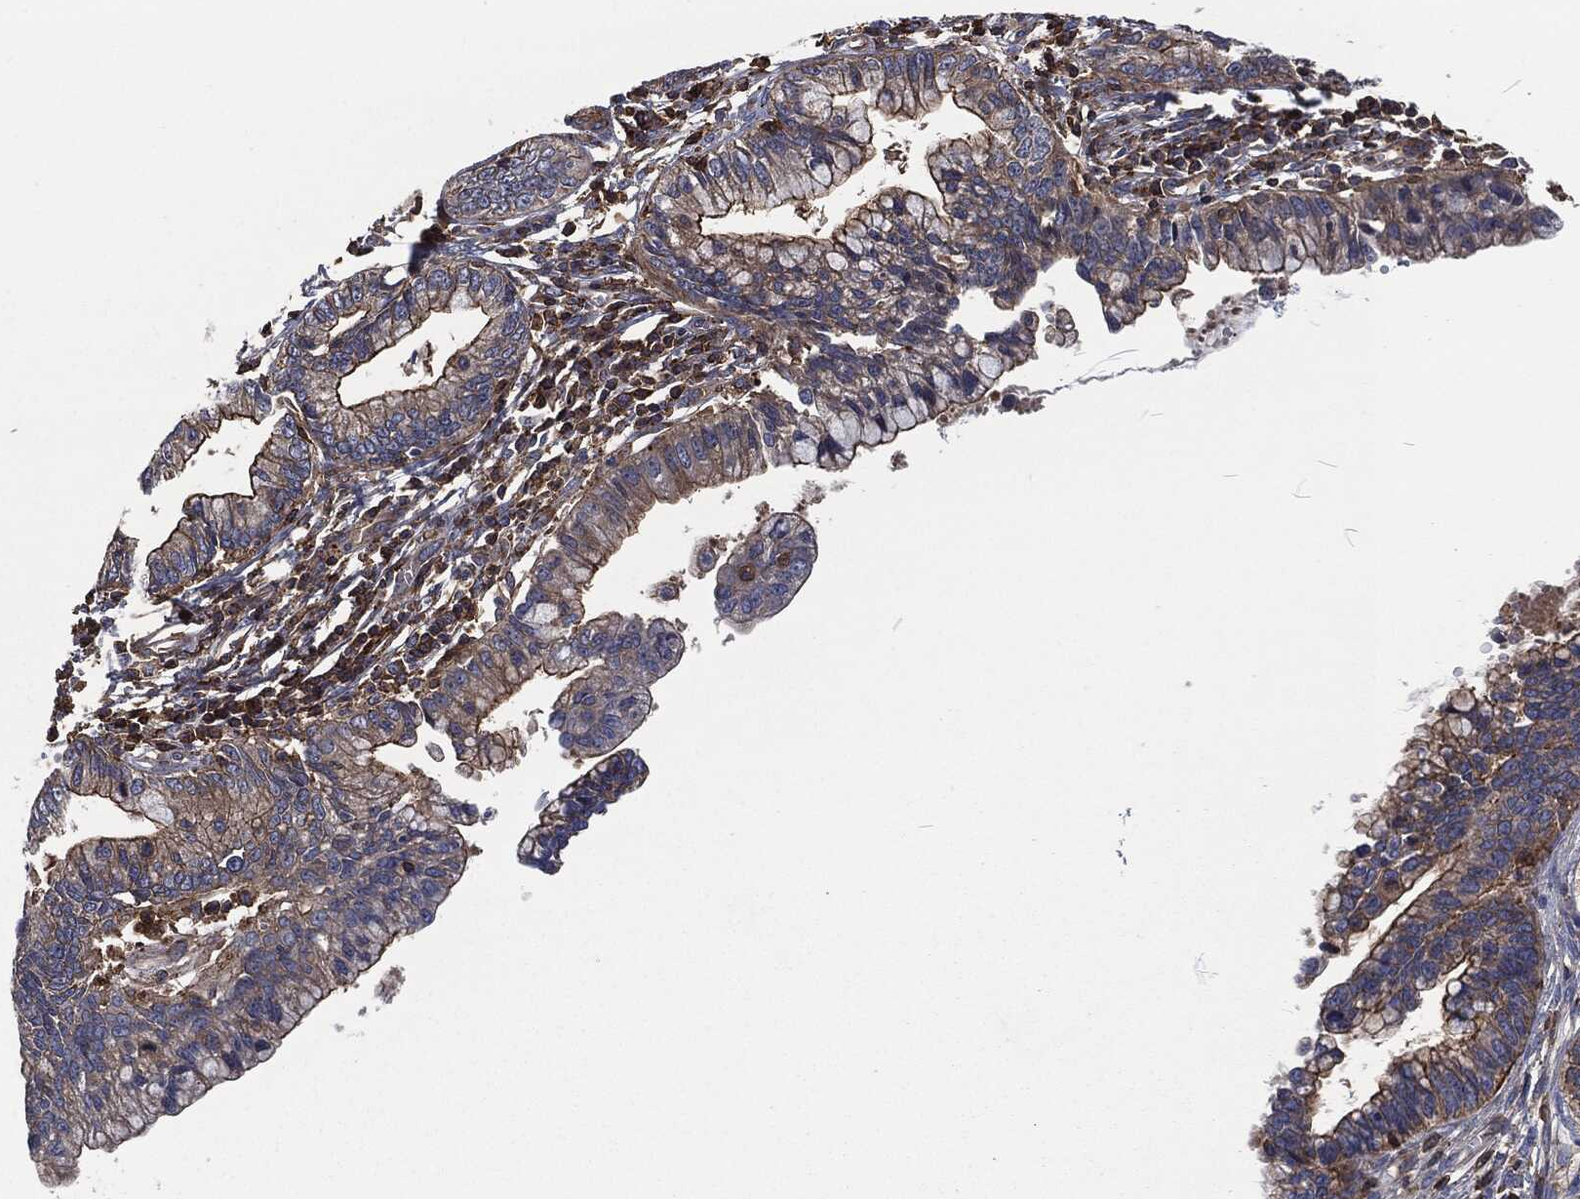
{"staining": {"intensity": "strong", "quantity": "<25%", "location": "cytoplasmic/membranous"}, "tissue": "cervical cancer", "cell_type": "Tumor cells", "image_type": "cancer", "snomed": [{"axis": "morphology", "description": "Adenocarcinoma, NOS"}, {"axis": "topography", "description": "Cervix"}], "caption": "Human adenocarcinoma (cervical) stained with a protein marker reveals strong staining in tumor cells.", "gene": "LGALS9", "patient": {"sex": "female", "age": 44}}